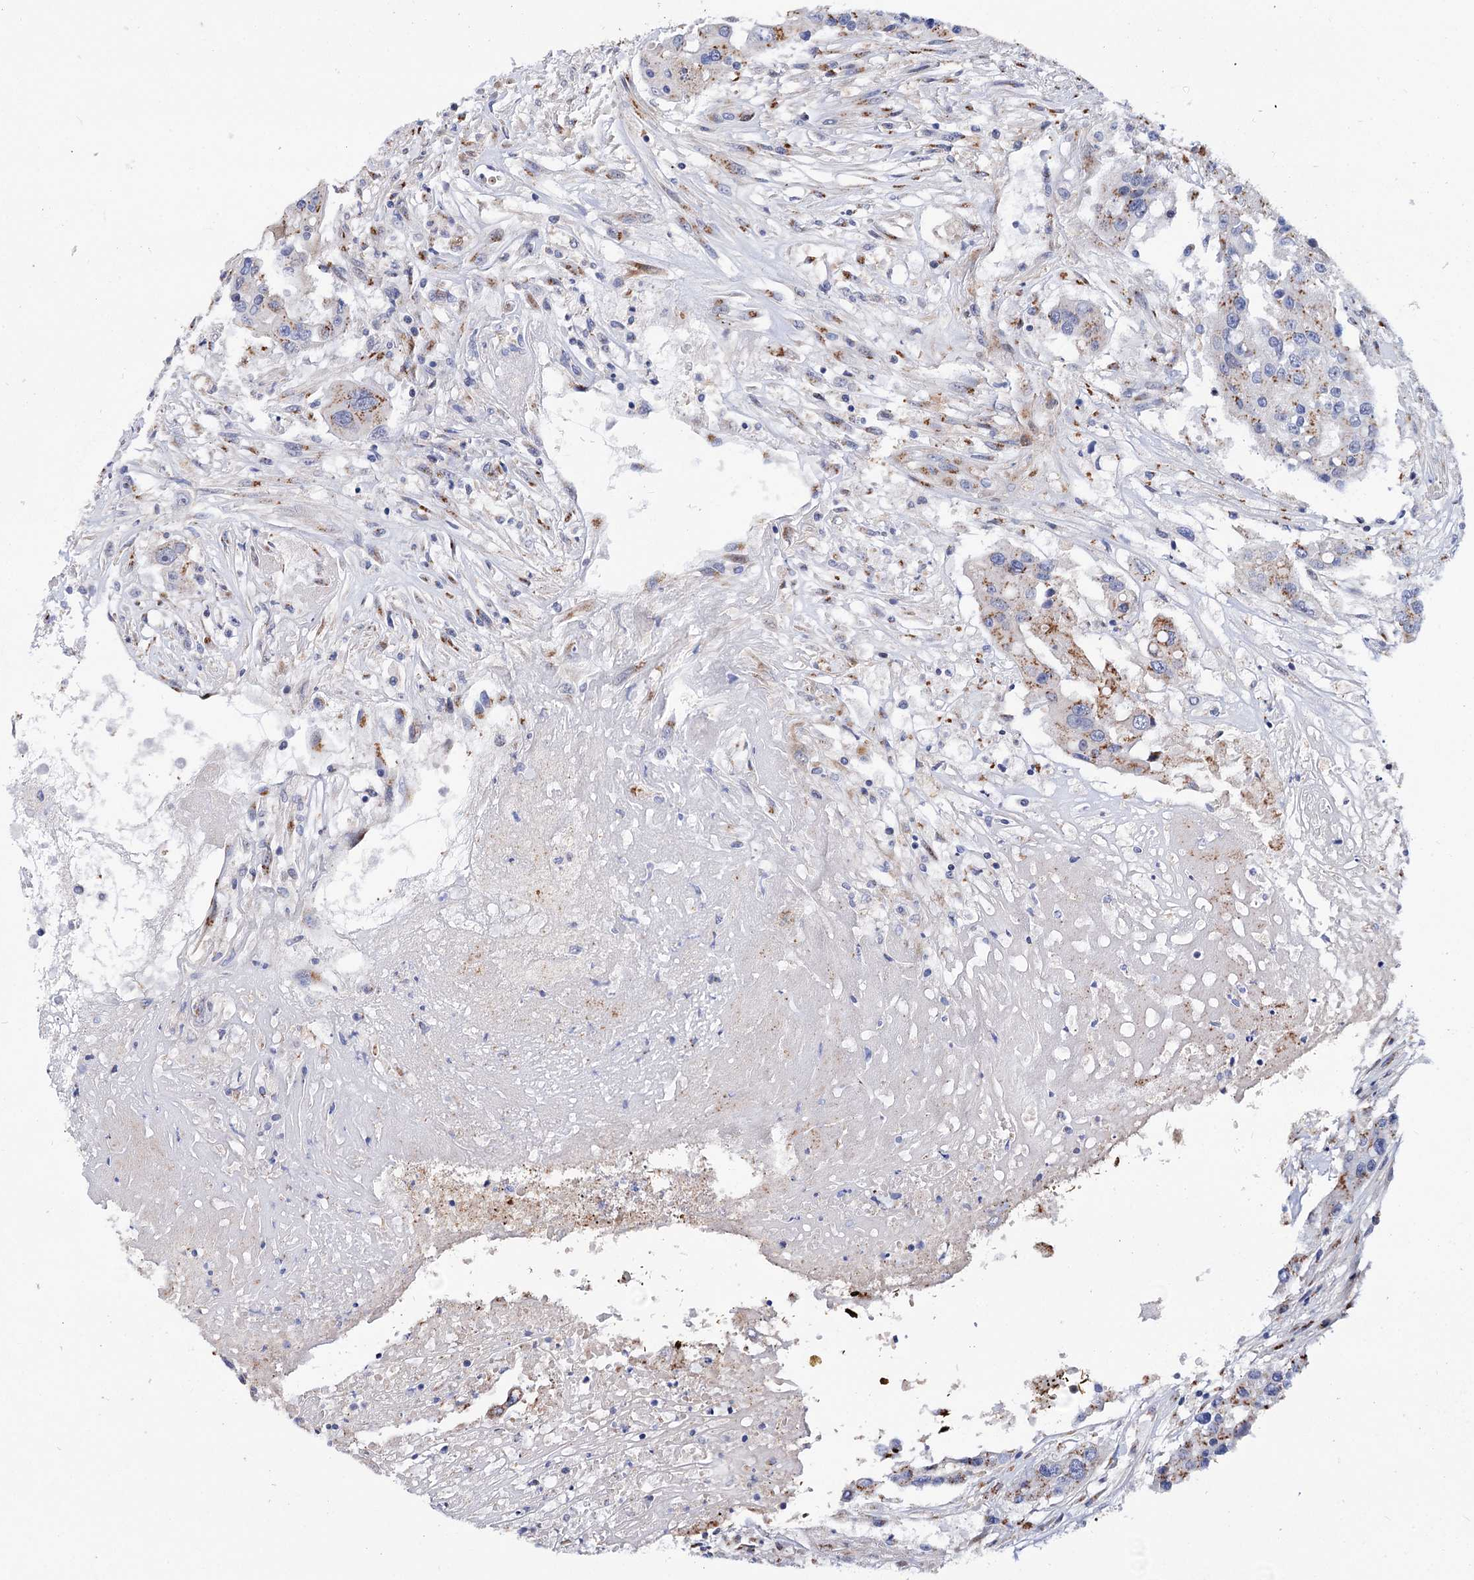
{"staining": {"intensity": "moderate", "quantity": "<25%", "location": "cytoplasmic/membranous"}, "tissue": "colorectal cancer", "cell_type": "Tumor cells", "image_type": "cancer", "snomed": [{"axis": "morphology", "description": "Adenocarcinoma, NOS"}, {"axis": "topography", "description": "Colon"}], "caption": "There is low levels of moderate cytoplasmic/membranous staining in tumor cells of adenocarcinoma (colorectal), as demonstrated by immunohistochemical staining (brown color).", "gene": "C11orf96", "patient": {"sex": "male", "age": 77}}